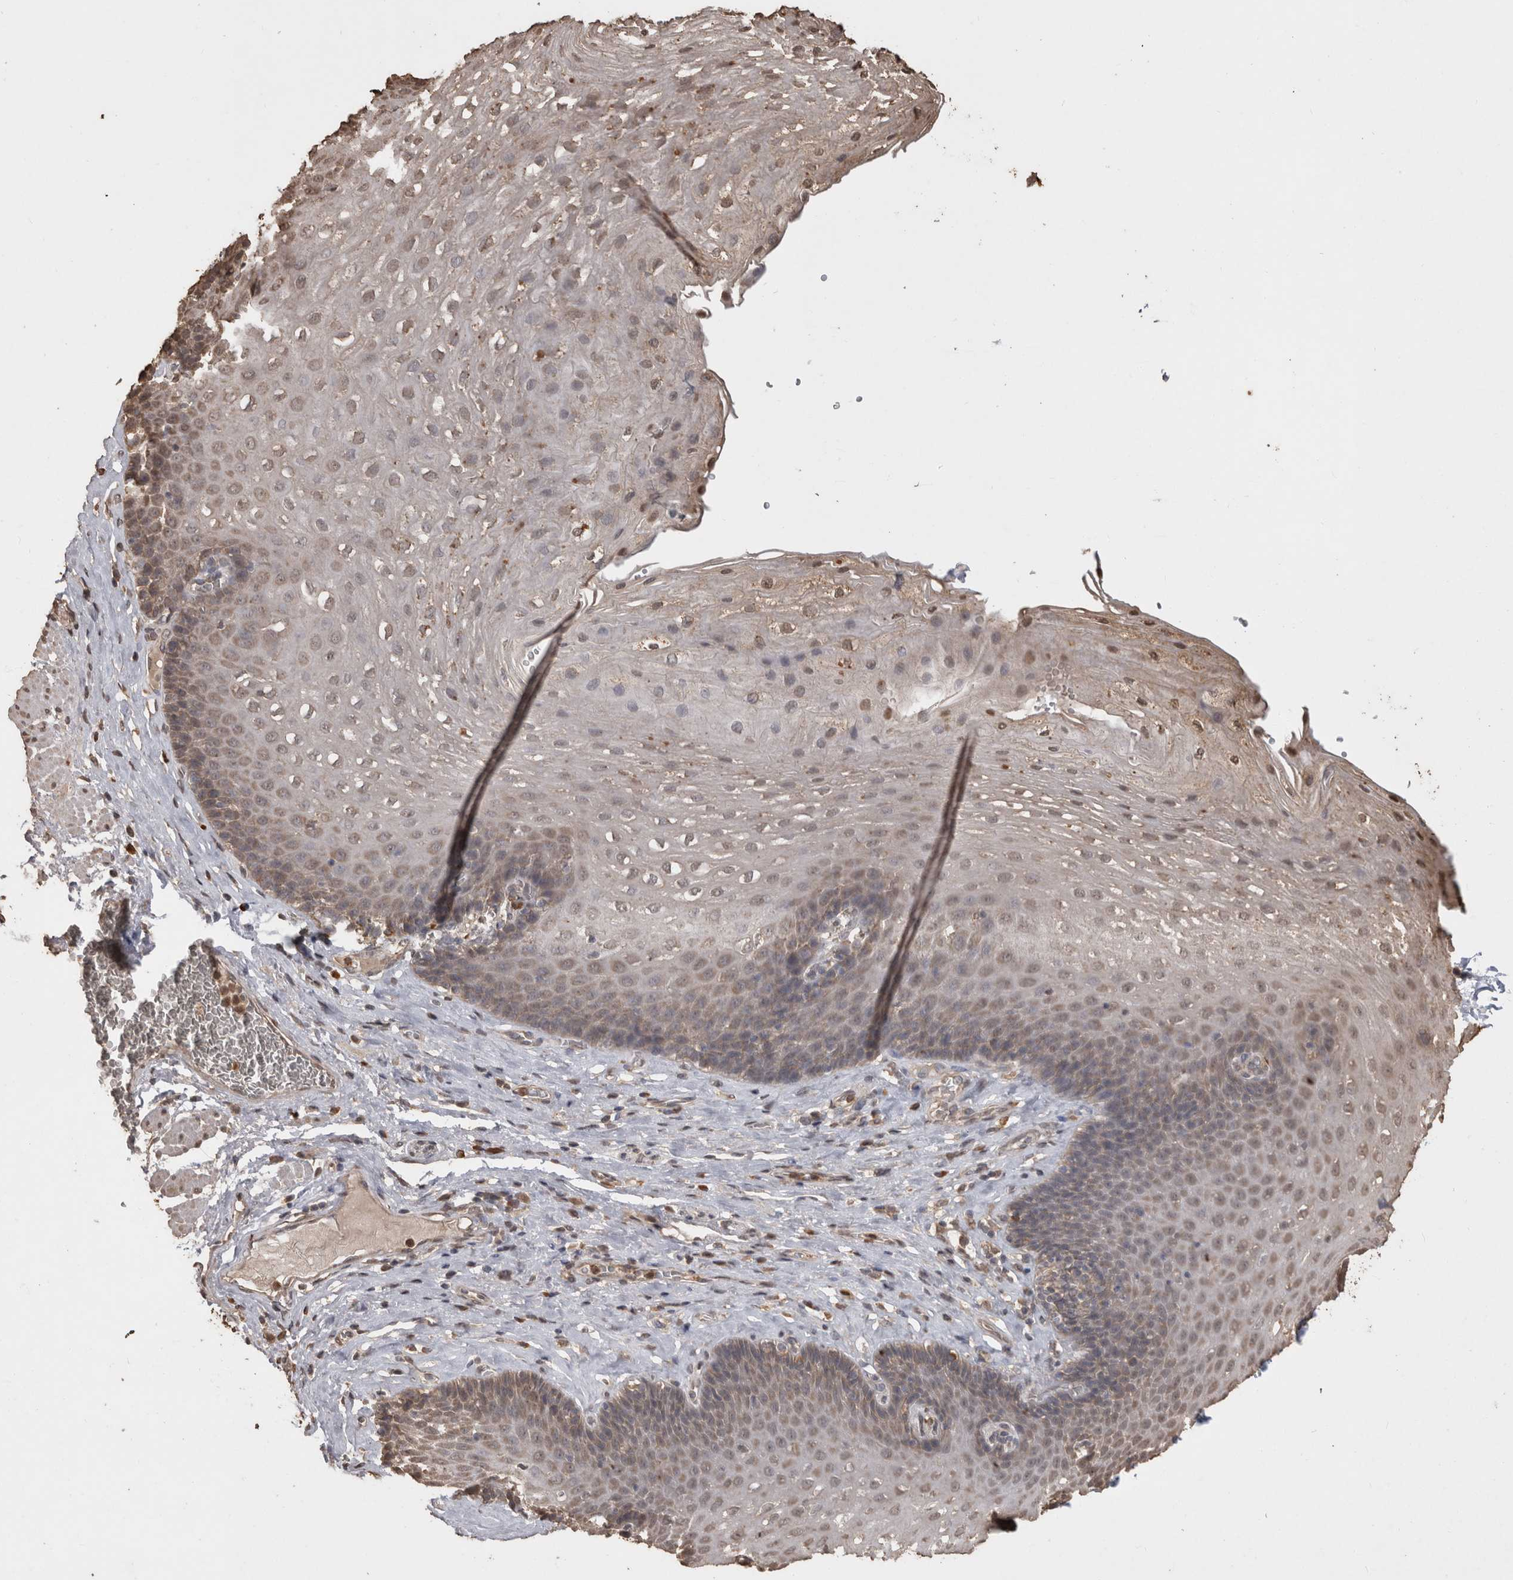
{"staining": {"intensity": "weak", "quantity": ">75%", "location": "cytoplasmic/membranous,nuclear"}, "tissue": "esophagus", "cell_type": "Squamous epithelial cells", "image_type": "normal", "snomed": [{"axis": "morphology", "description": "Normal tissue, NOS"}, {"axis": "topography", "description": "Esophagus"}], "caption": "A brown stain highlights weak cytoplasmic/membranous,nuclear staining of a protein in squamous epithelial cells of normal esophagus. The protein is shown in brown color, while the nuclei are stained blue.", "gene": "SOCS5", "patient": {"sex": "female", "age": 66}}